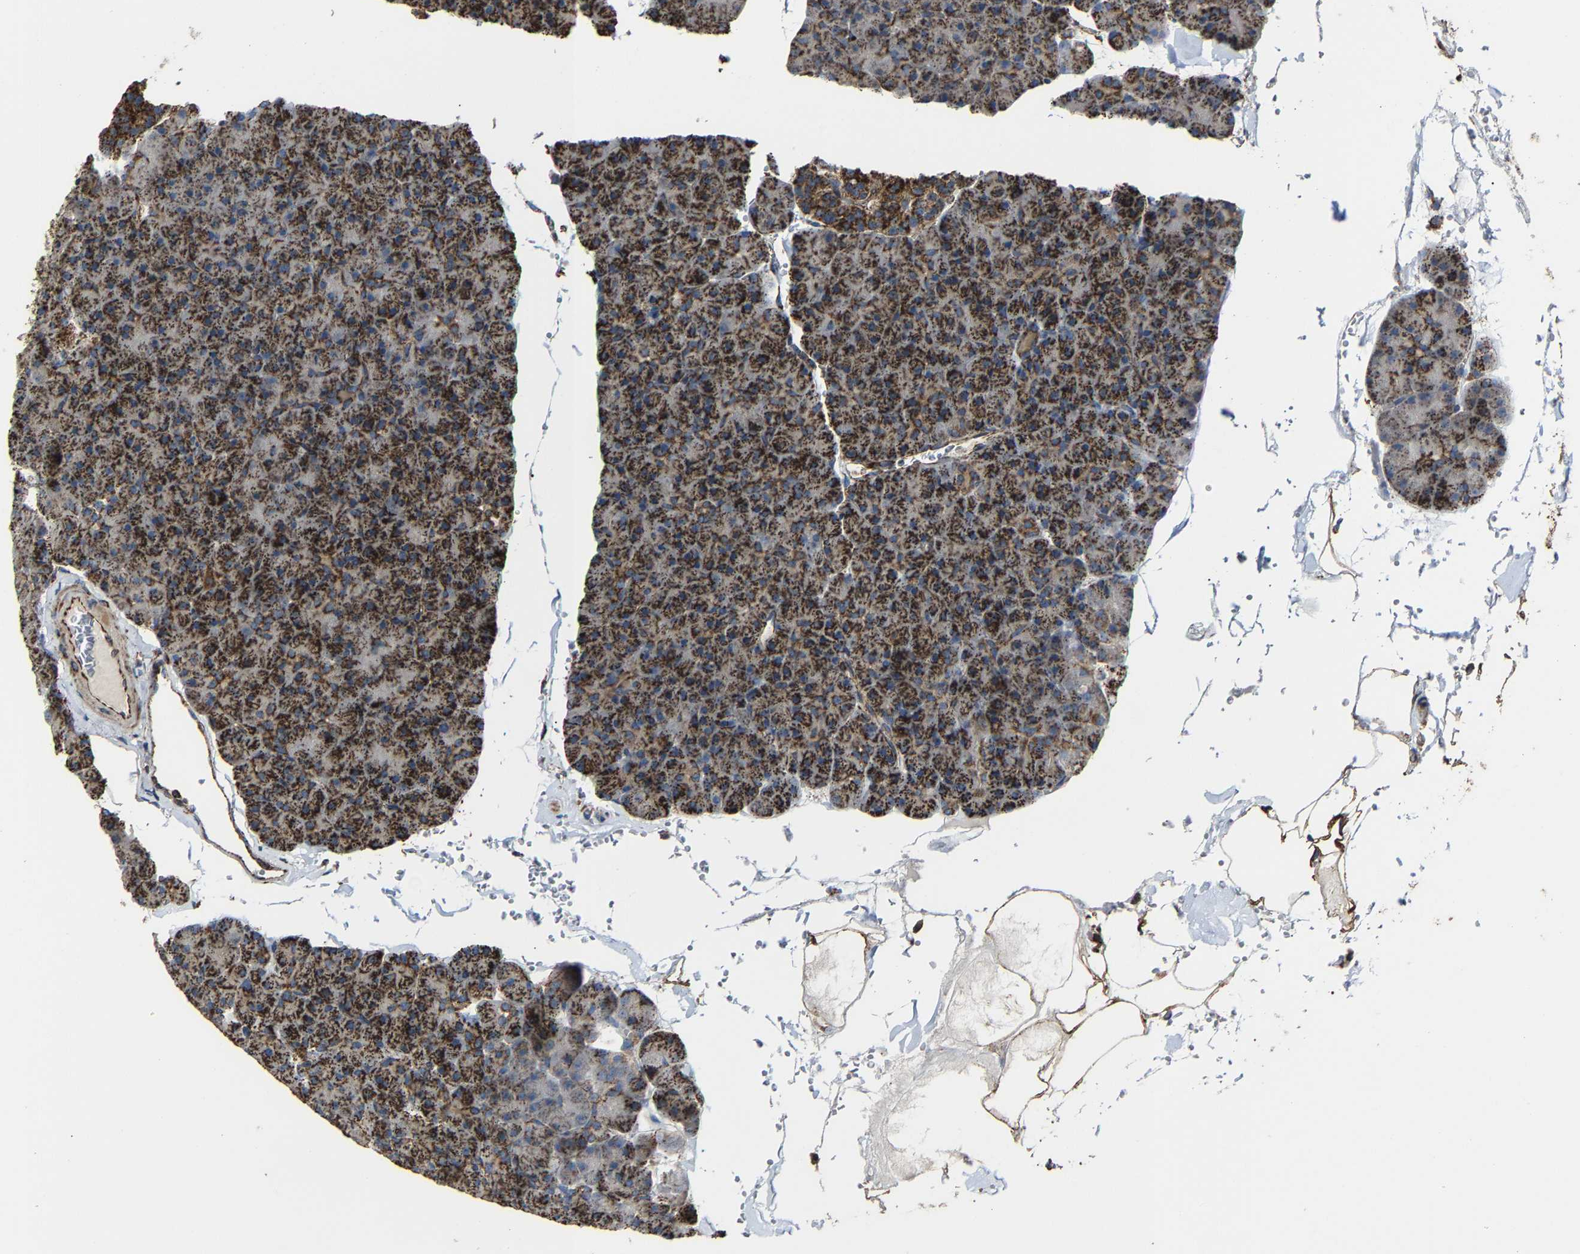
{"staining": {"intensity": "strong", "quantity": ">75%", "location": "cytoplasmic/membranous"}, "tissue": "pancreas", "cell_type": "Exocrine glandular cells", "image_type": "normal", "snomed": [{"axis": "morphology", "description": "Normal tissue, NOS"}, {"axis": "topography", "description": "Pancreas"}], "caption": "Pancreas stained with a brown dye demonstrates strong cytoplasmic/membranous positive expression in about >75% of exocrine glandular cells.", "gene": "NDUFV3", "patient": {"sex": "male", "age": 35}}